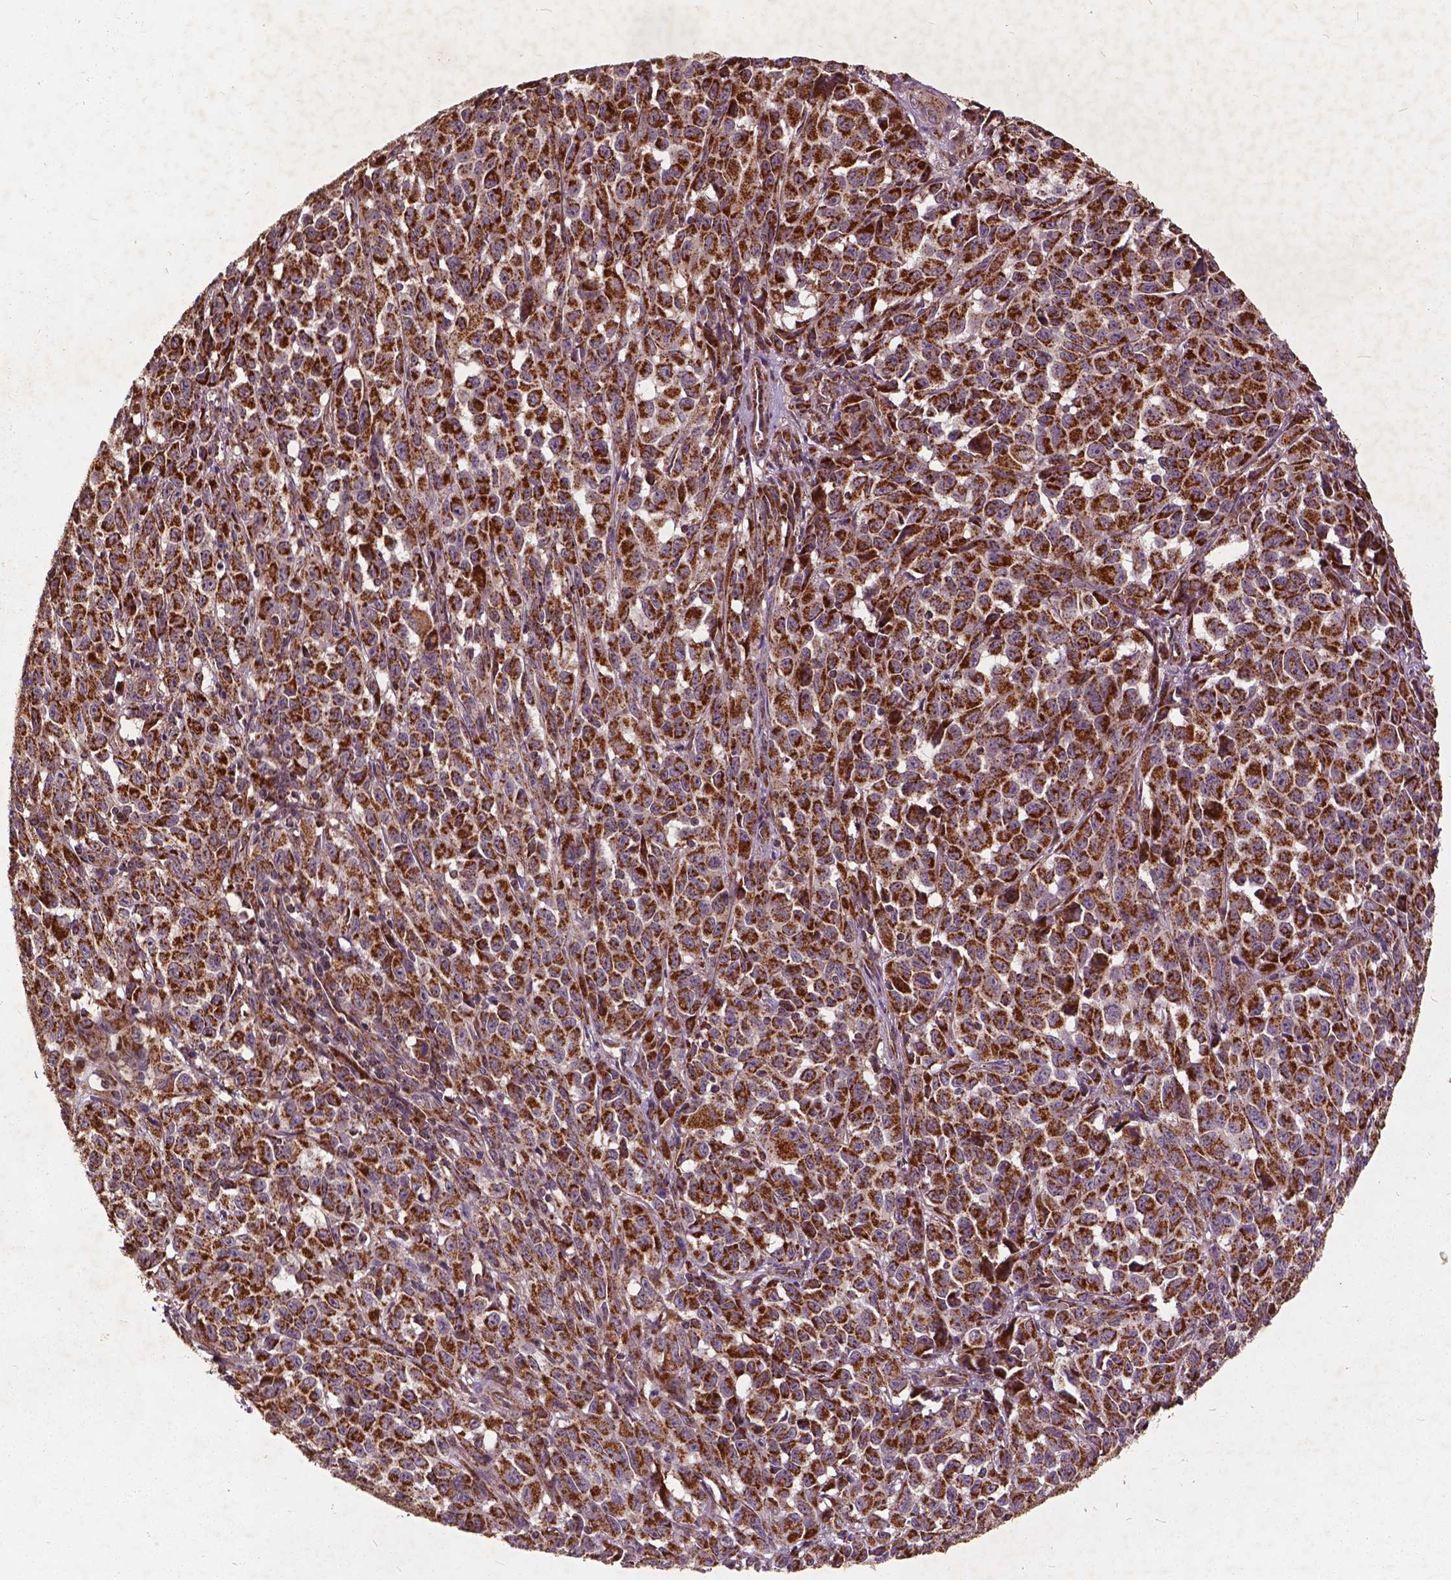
{"staining": {"intensity": "strong", "quantity": ">75%", "location": "cytoplasmic/membranous"}, "tissue": "melanoma", "cell_type": "Tumor cells", "image_type": "cancer", "snomed": [{"axis": "morphology", "description": "Malignant melanoma, NOS"}, {"axis": "topography", "description": "Vulva, labia, clitoris and Bartholin´s gland, NO"}], "caption": "This histopathology image exhibits immunohistochemistry (IHC) staining of human malignant melanoma, with high strong cytoplasmic/membranous staining in about >75% of tumor cells.", "gene": "UBXN2A", "patient": {"sex": "female", "age": 75}}